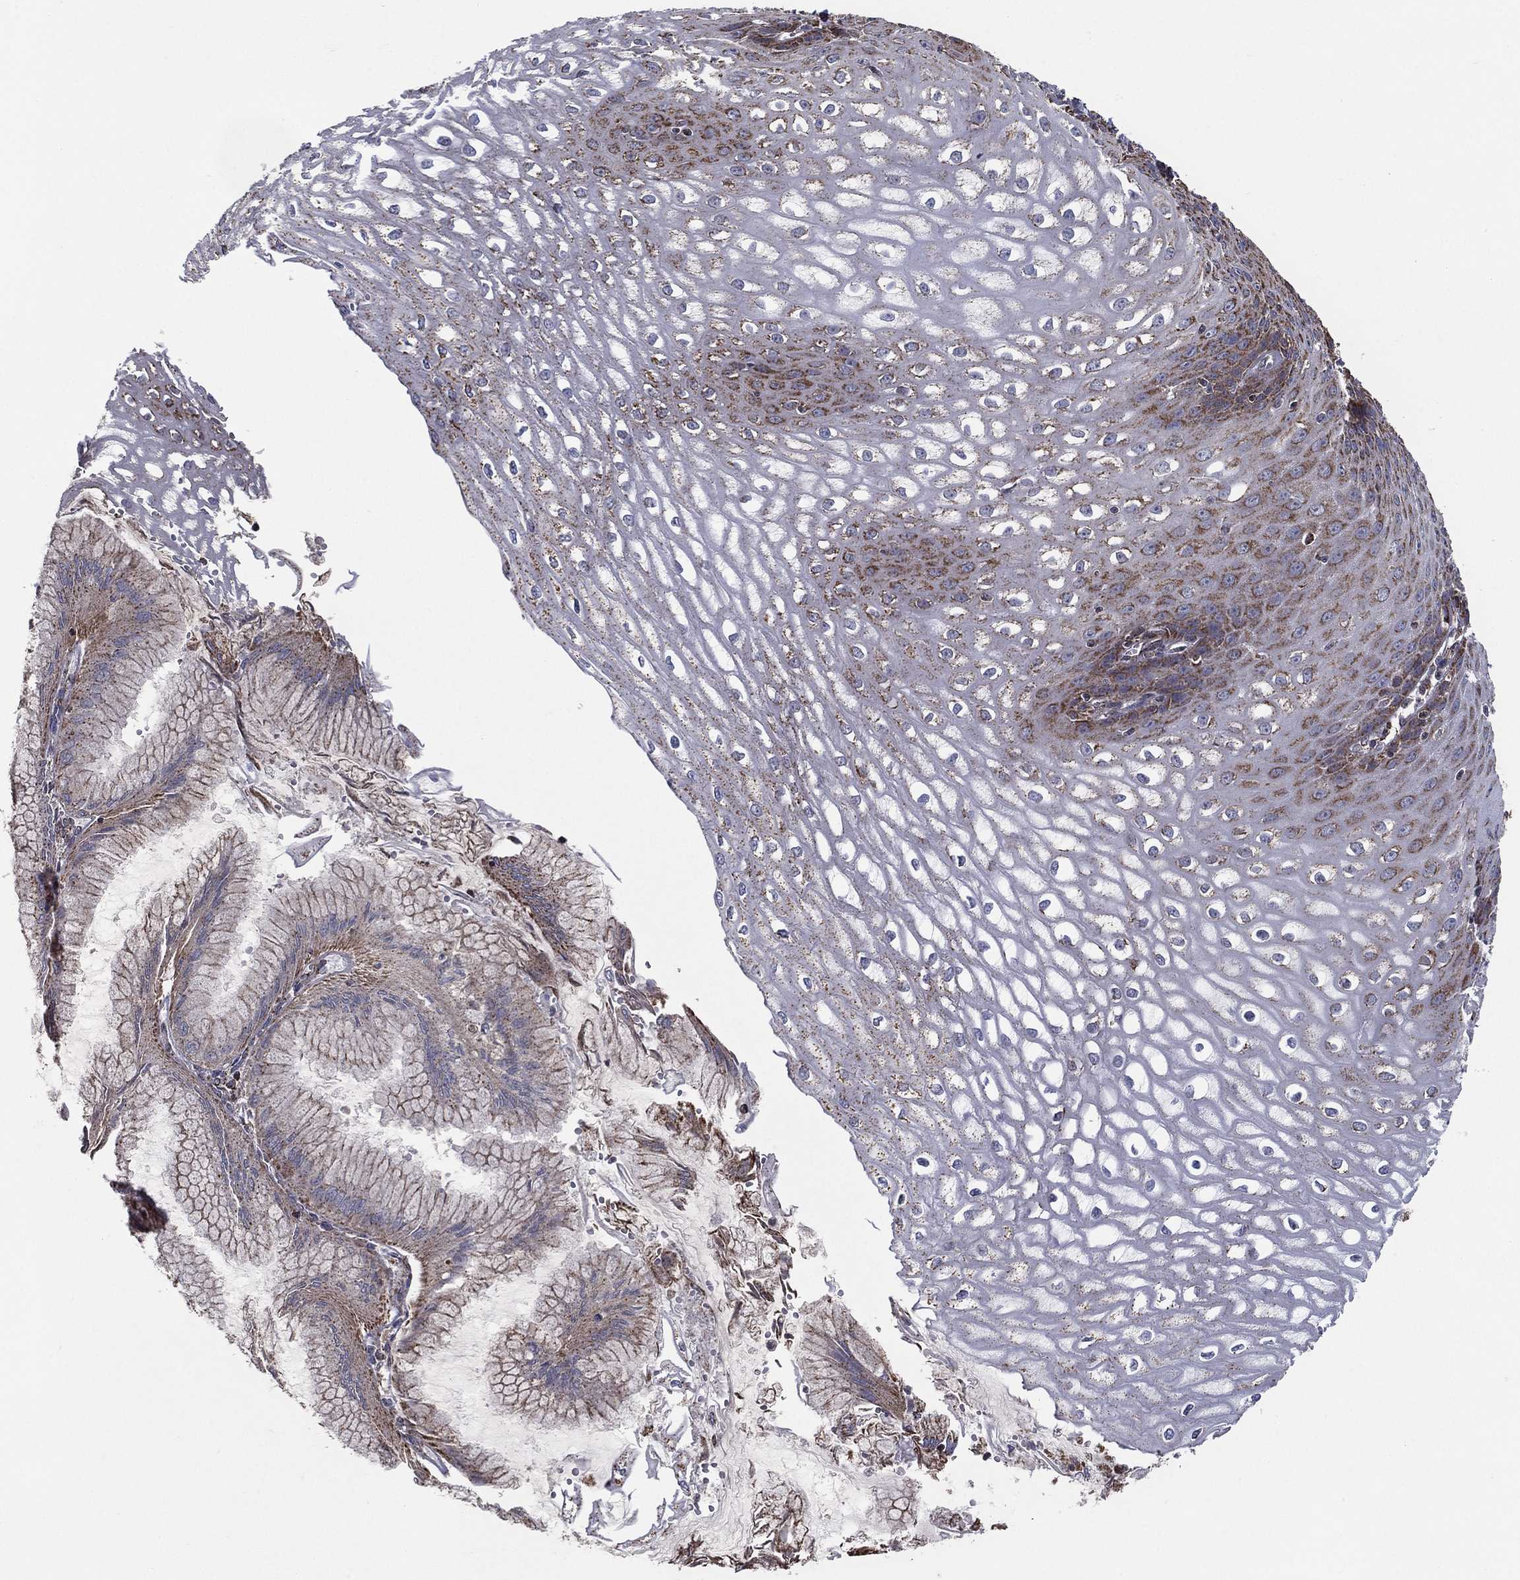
{"staining": {"intensity": "moderate", "quantity": "<25%", "location": "cytoplasmic/membranous"}, "tissue": "esophagus", "cell_type": "Squamous epithelial cells", "image_type": "normal", "snomed": [{"axis": "morphology", "description": "Normal tissue, NOS"}, {"axis": "topography", "description": "Esophagus"}], "caption": "A high-resolution histopathology image shows immunohistochemistry staining of benign esophagus, which reveals moderate cytoplasmic/membranous positivity in about <25% of squamous epithelial cells. The staining was performed using DAB (3,3'-diaminobenzidine) to visualize the protein expression in brown, while the nuclei were stained in blue with hematoxylin (Magnification: 20x).", "gene": "ENSG00000288684", "patient": {"sex": "male", "age": 58}}